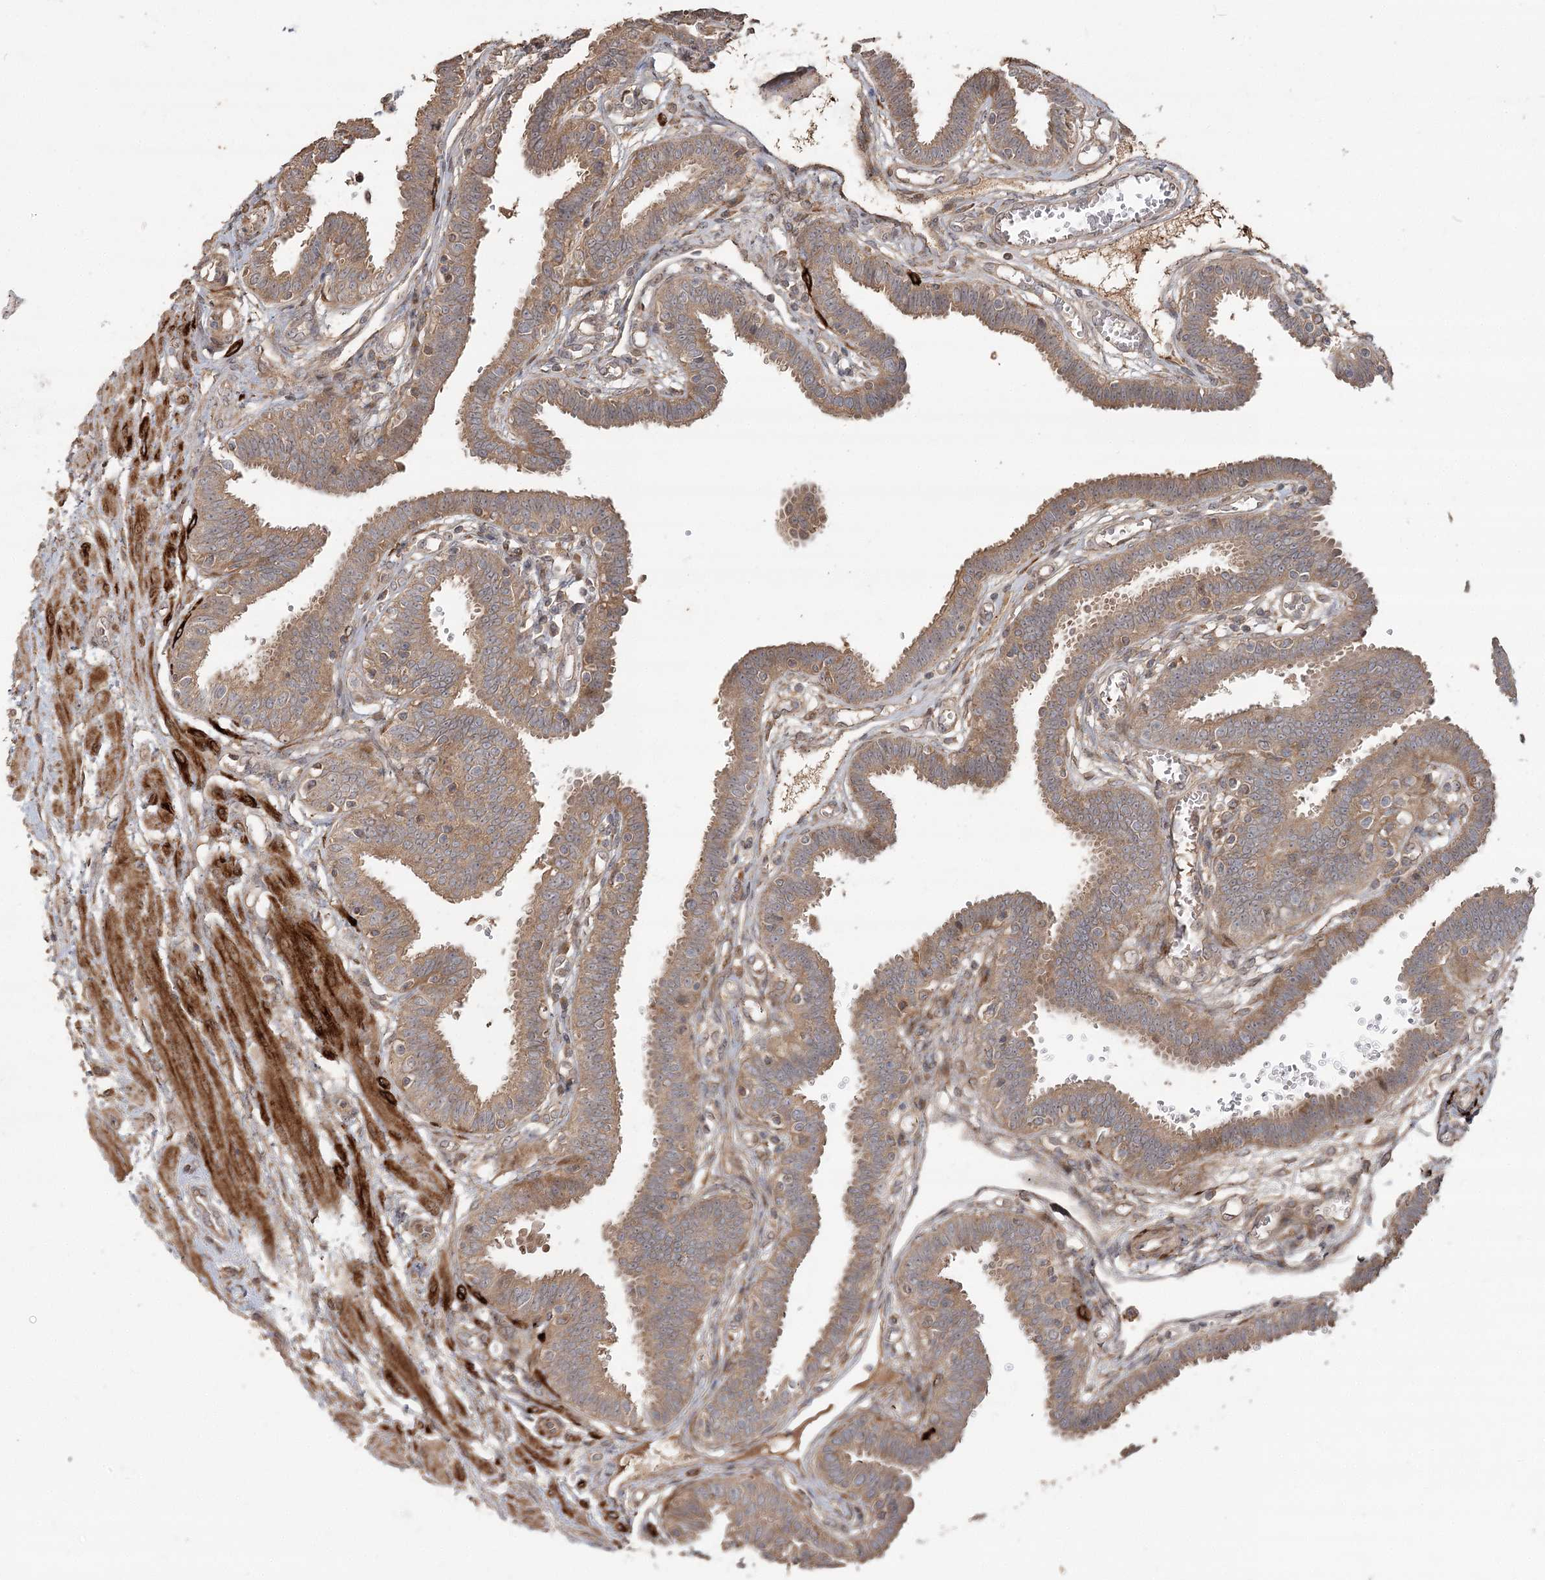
{"staining": {"intensity": "moderate", "quantity": ">75%", "location": "cytoplasmic/membranous"}, "tissue": "fallopian tube", "cell_type": "Glandular cells", "image_type": "normal", "snomed": [{"axis": "morphology", "description": "Normal tissue, NOS"}, {"axis": "topography", "description": "Fallopian tube"}], "caption": "A micrograph showing moderate cytoplasmic/membranous staining in approximately >75% of glandular cells in unremarkable fallopian tube, as visualized by brown immunohistochemical staining.", "gene": "OBSL1", "patient": {"sex": "female", "age": 32}}